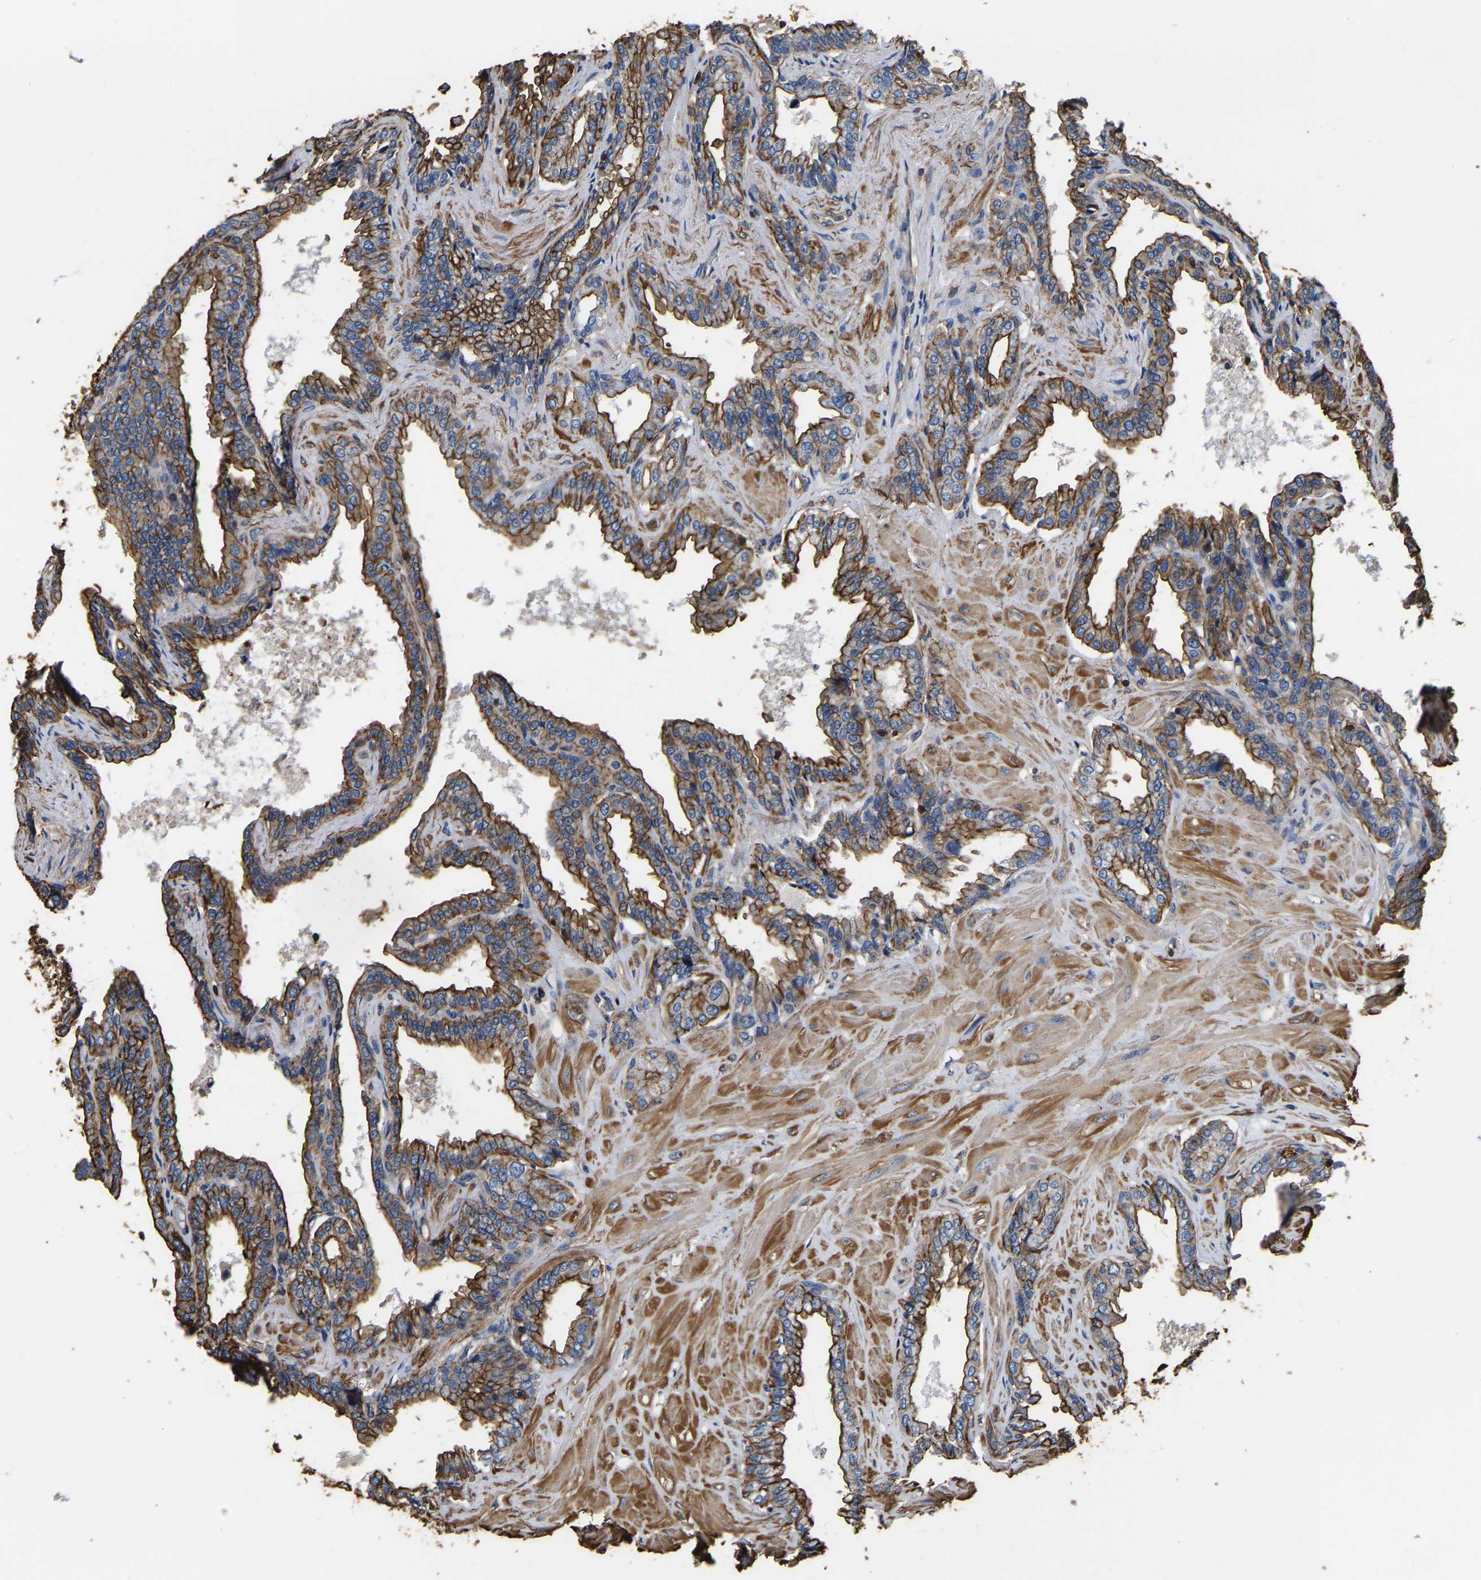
{"staining": {"intensity": "moderate", "quantity": ">75%", "location": "cytoplasmic/membranous"}, "tissue": "seminal vesicle", "cell_type": "Glandular cells", "image_type": "normal", "snomed": [{"axis": "morphology", "description": "Normal tissue, NOS"}, {"axis": "topography", "description": "Seminal veicle"}], "caption": "IHC (DAB (3,3'-diaminobenzidine)) staining of normal seminal vesicle shows moderate cytoplasmic/membranous protein expression in about >75% of glandular cells.", "gene": "ARMT1", "patient": {"sex": "male", "age": 46}}